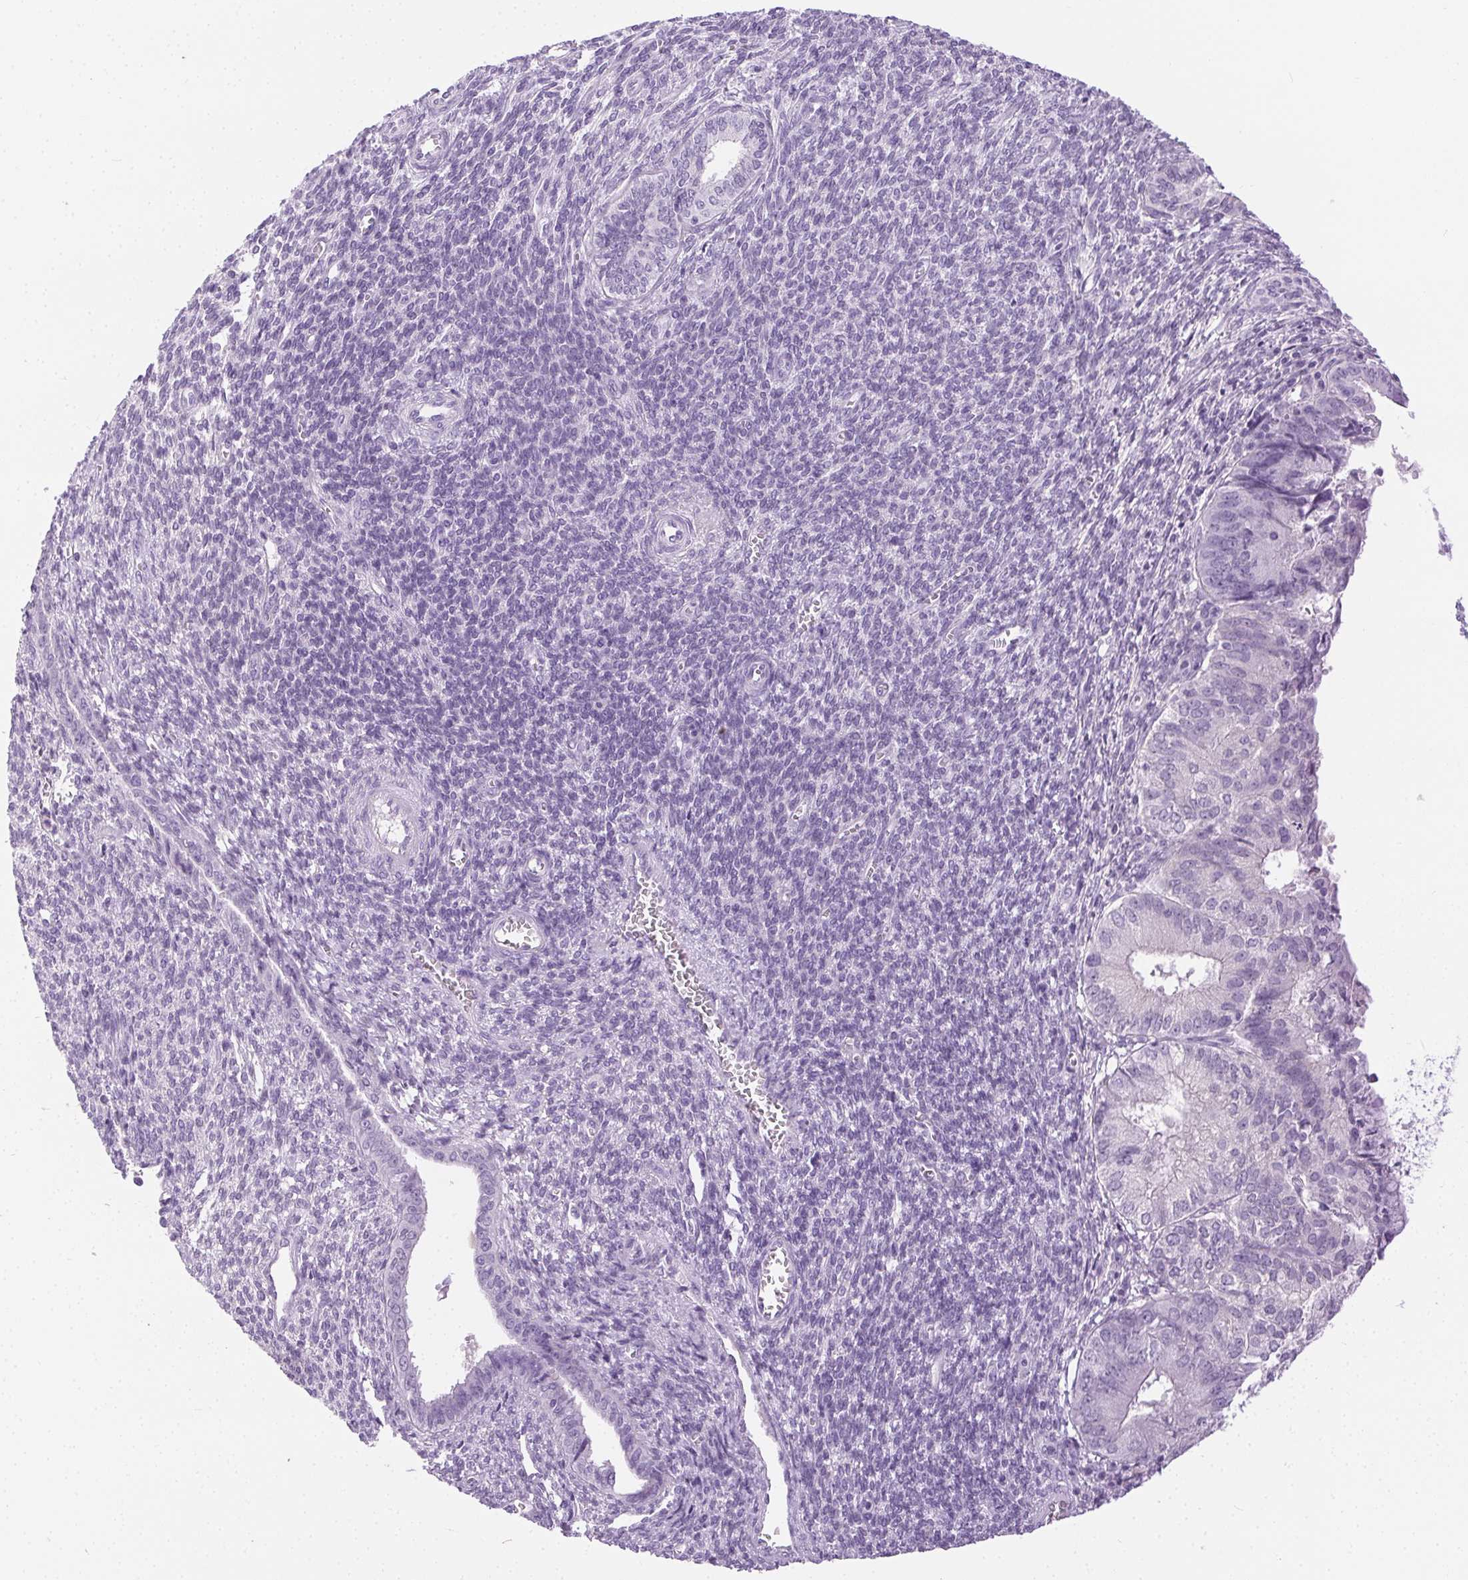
{"staining": {"intensity": "negative", "quantity": "none", "location": "none"}, "tissue": "endometrial cancer", "cell_type": "Tumor cells", "image_type": "cancer", "snomed": [{"axis": "morphology", "description": "Adenocarcinoma, NOS"}, {"axis": "topography", "description": "Endometrium"}], "caption": "Tumor cells are negative for brown protein staining in adenocarcinoma (endometrial).", "gene": "C20orf85", "patient": {"sex": "female", "age": 86}}